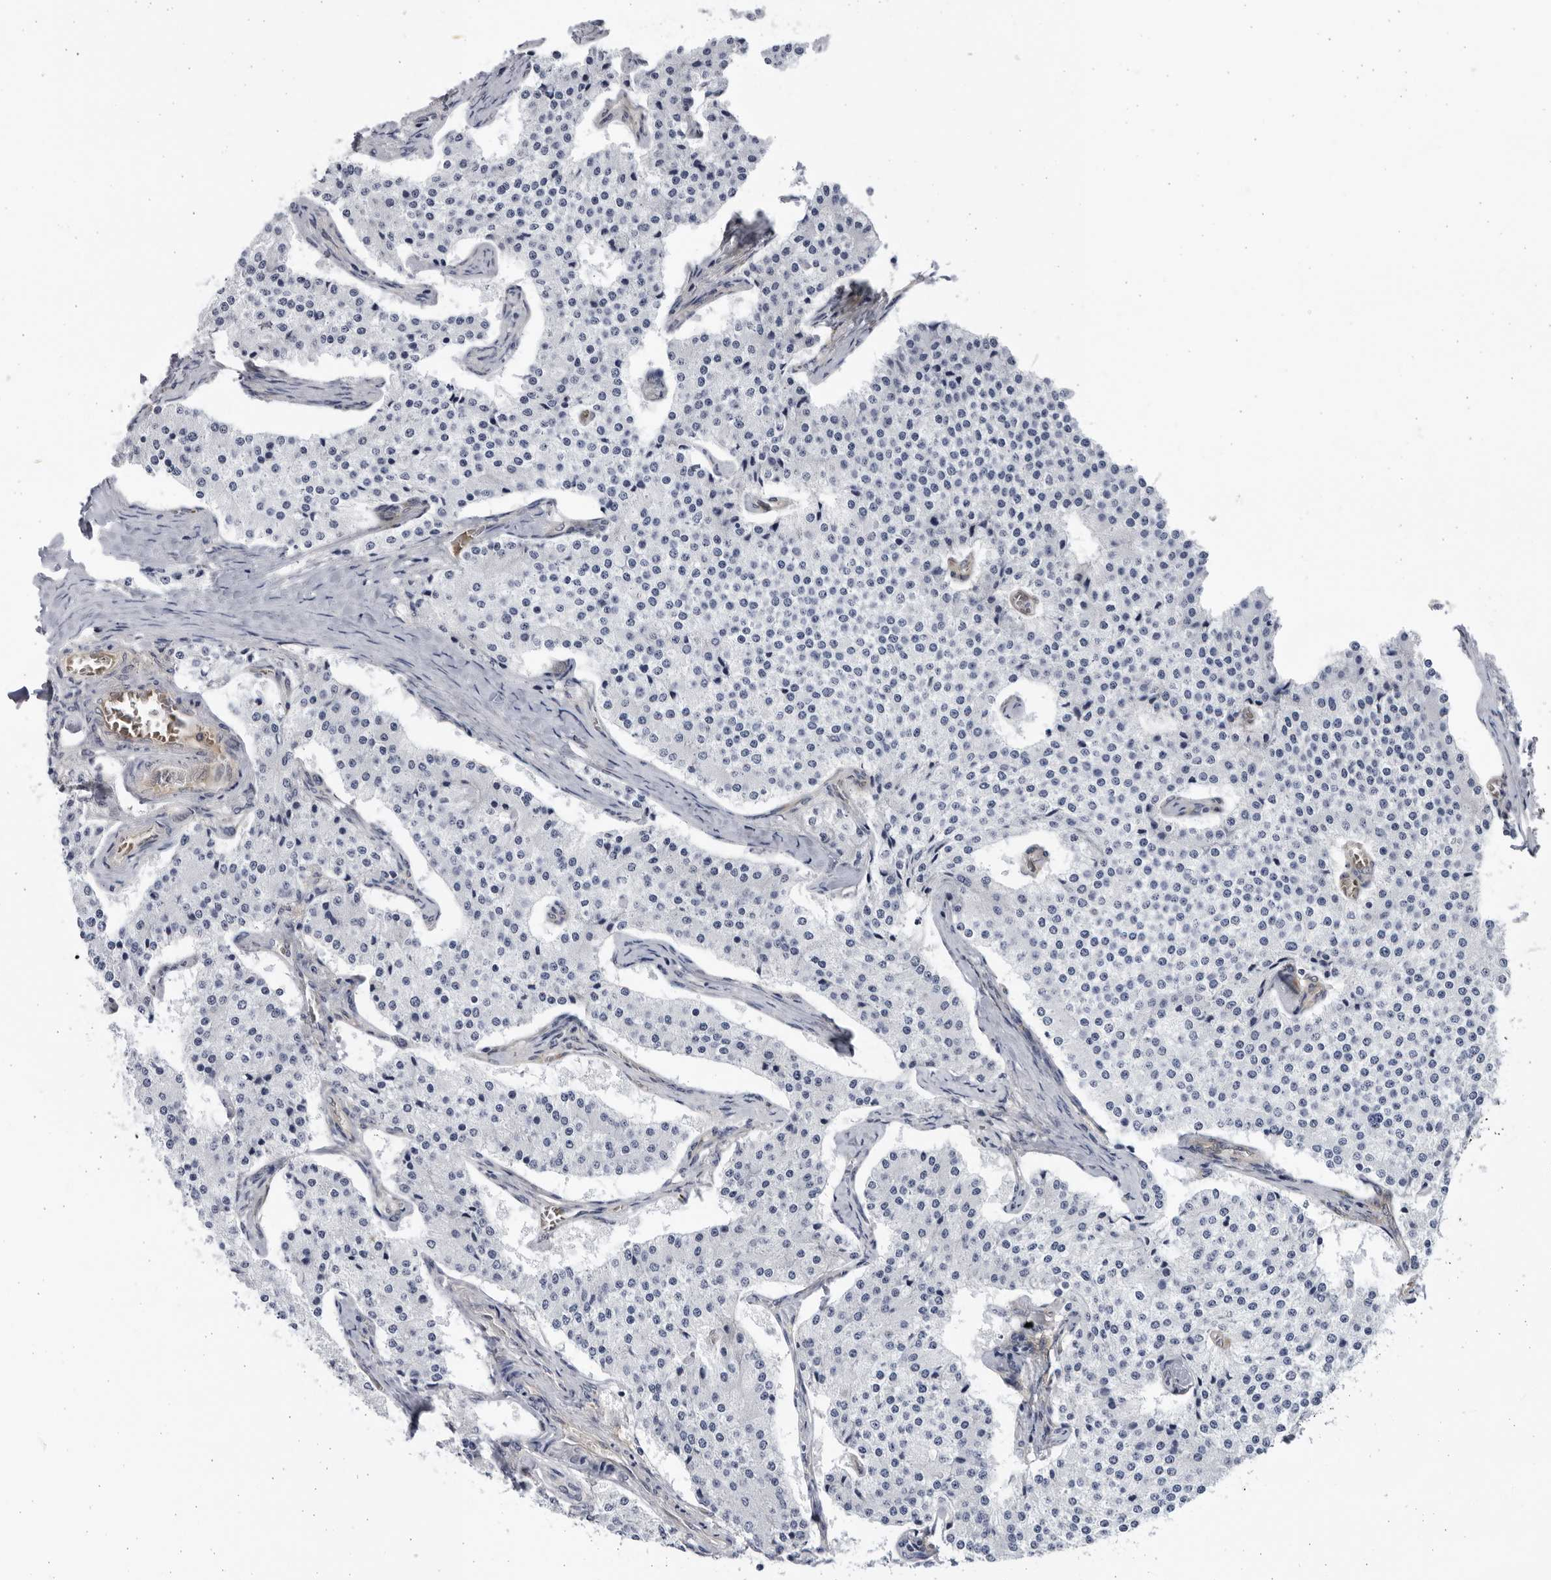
{"staining": {"intensity": "negative", "quantity": "none", "location": "none"}, "tissue": "carcinoid", "cell_type": "Tumor cells", "image_type": "cancer", "snomed": [{"axis": "morphology", "description": "Carcinoid, malignant, NOS"}, {"axis": "topography", "description": "Colon"}], "caption": "This is an immunohistochemistry (IHC) histopathology image of carcinoid (malignant). There is no expression in tumor cells.", "gene": "BMP2K", "patient": {"sex": "female", "age": 52}}